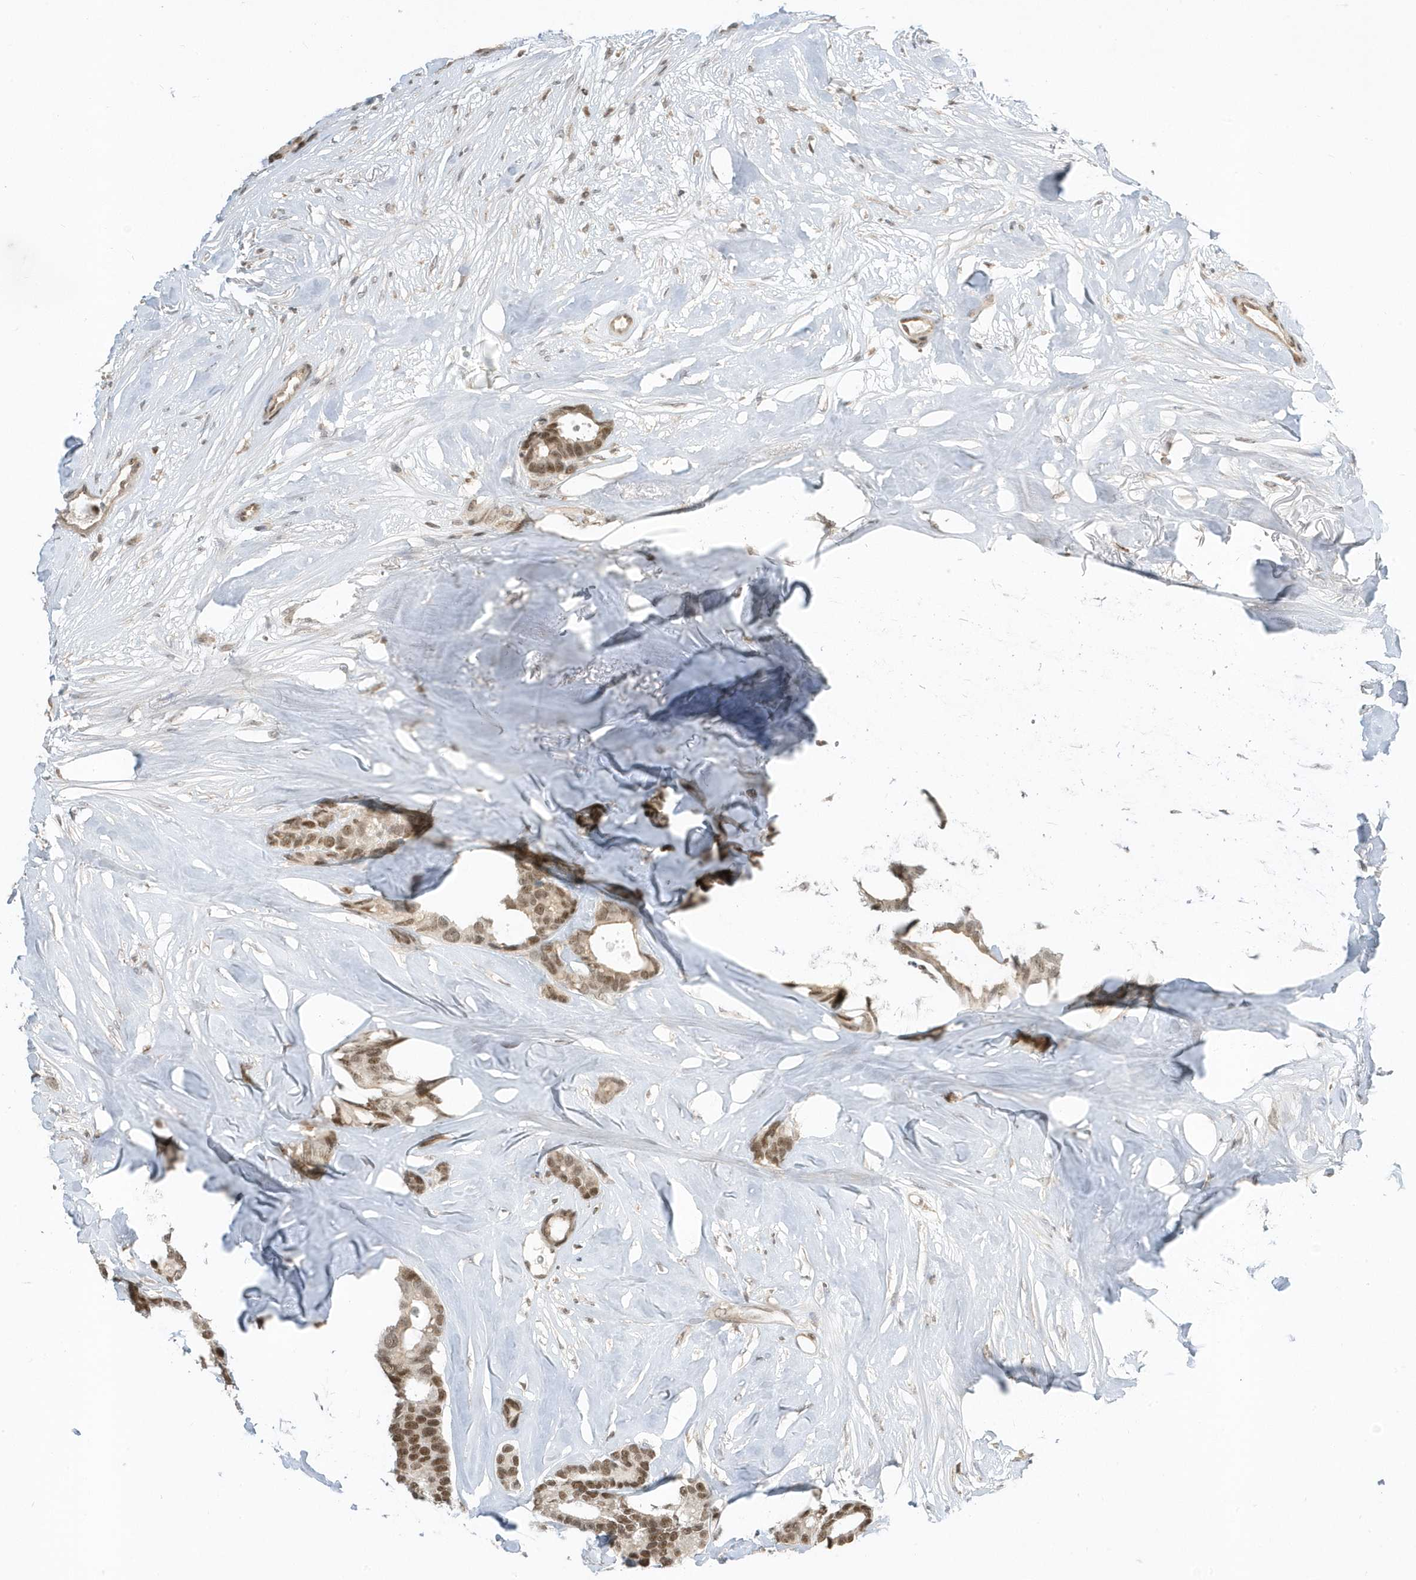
{"staining": {"intensity": "moderate", "quantity": ">75%", "location": "nuclear"}, "tissue": "breast cancer", "cell_type": "Tumor cells", "image_type": "cancer", "snomed": [{"axis": "morphology", "description": "Duct carcinoma"}, {"axis": "topography", "description": "Breast"}], "caption": "Breast intraductal carcinoma stained with a protein marker demonstrates moderate staining in tumor cells.", "gene": "ZNF740", "patient": {"sex": "female", "age": 87}}